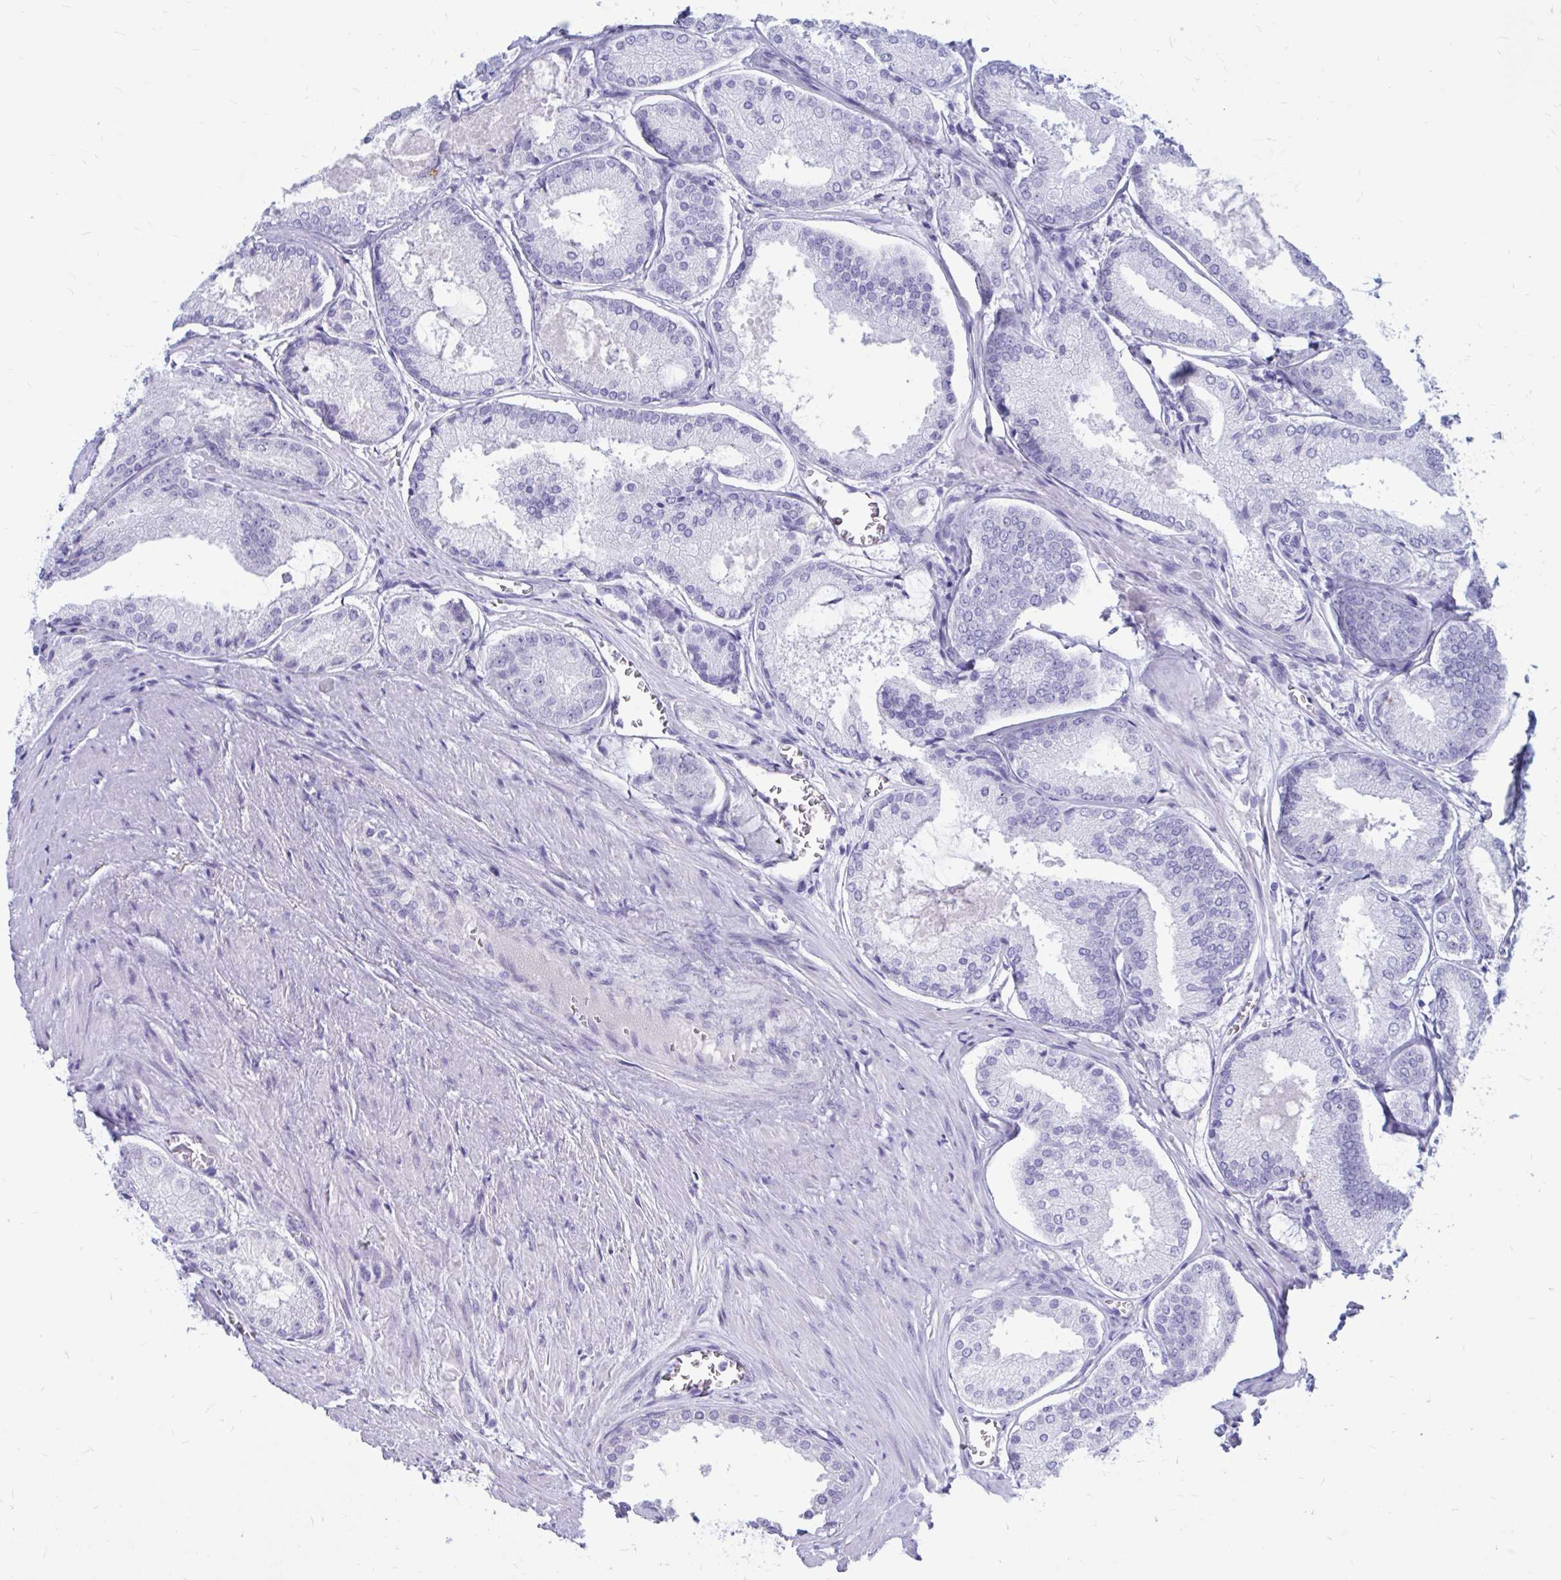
{"staining": {"intensity": "negative", "quantity": "none", "location": "none"}, "tissue": "prostate cancer", "cell_type": "Tumor cells", "image_type": "cancer", "snomed": [{"axis": "morphology", "description": "Adenocarcinoma, High grade"}, {"axis": "topography", "description": "Prostate"}], "caption": "IHC image of neoplastic tissue: prostate cancer stained with DAB demonstrates no significant protein positivity in tumor cells.", "gene": "IGSF5", "patient": {"sex": "male", "age": 73}}